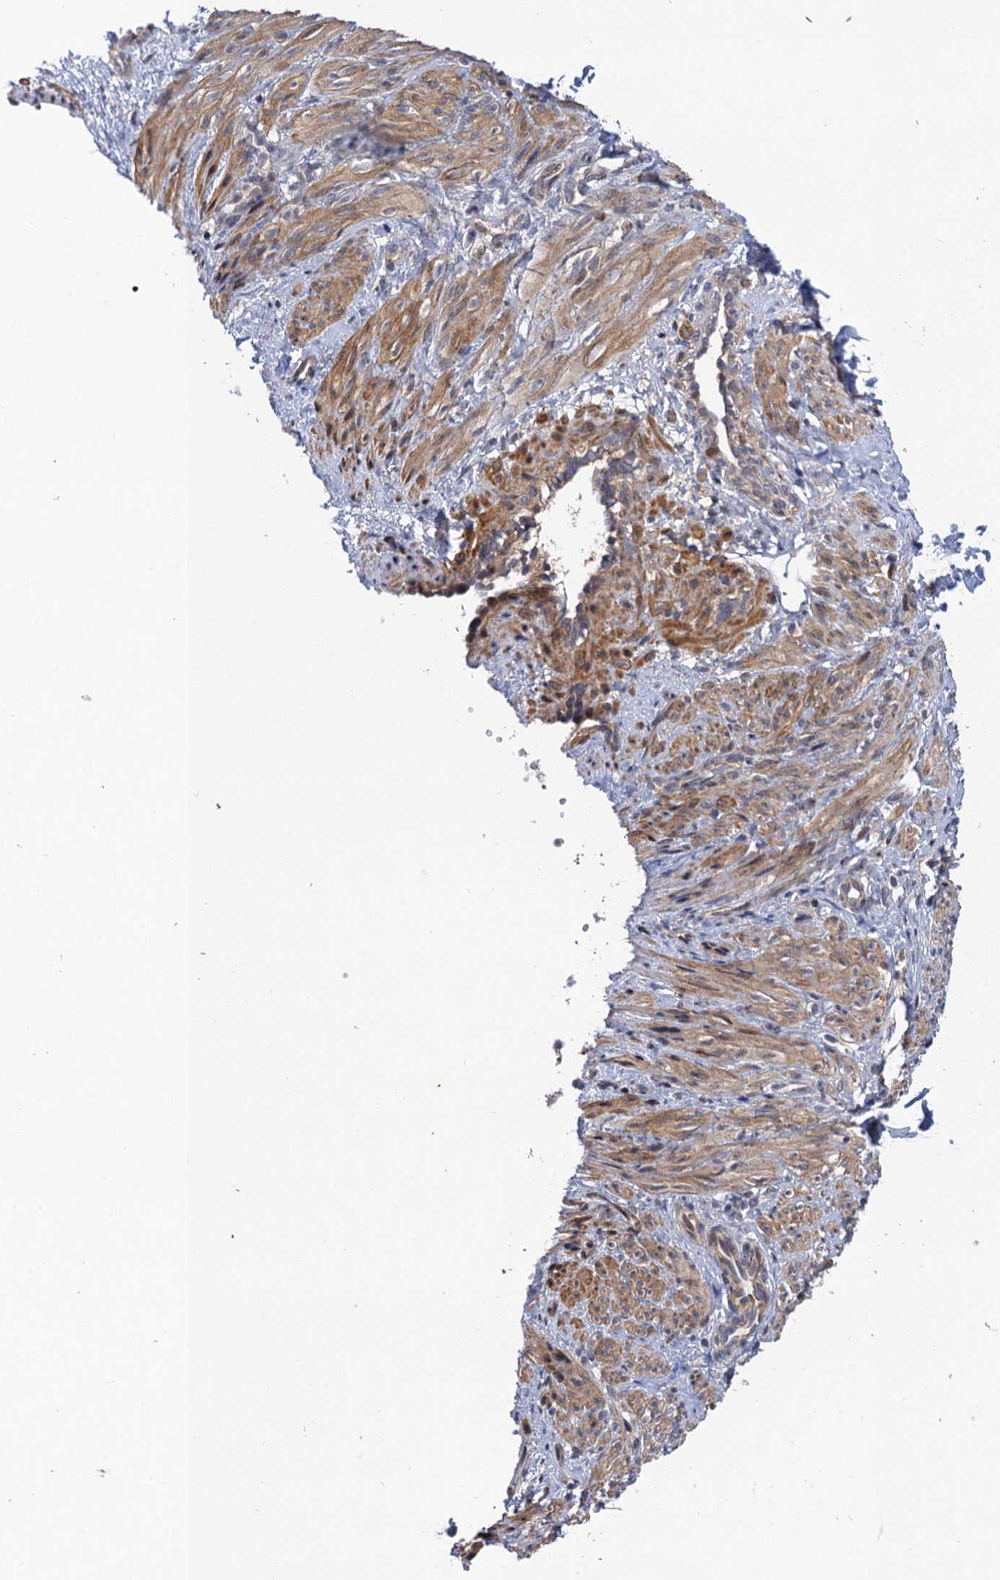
{"staining": {"intensity": "moderate", "quantity": ">75%", "location": "cytoplasmic/membranous"}, "tissue": "smooth muscle", "cell_type": "Smooth muscle cells", "image_type": "normal", "snomed": [{"axis": "morphology", "description": "Normal tissue, NOS"}, {"axis": "topography", "description": "Endometrium"}], "caption": "This image shows benign smooth muscle stained with immunohistochemistry to label a protein in brown. The cytoplasmic/membranous of smooth muscle cells show moderate positivity for the protein. Nuclei are counter-stained blue.", "gene": "NEK8", "patient": {"sex": "female", "age": 33}}